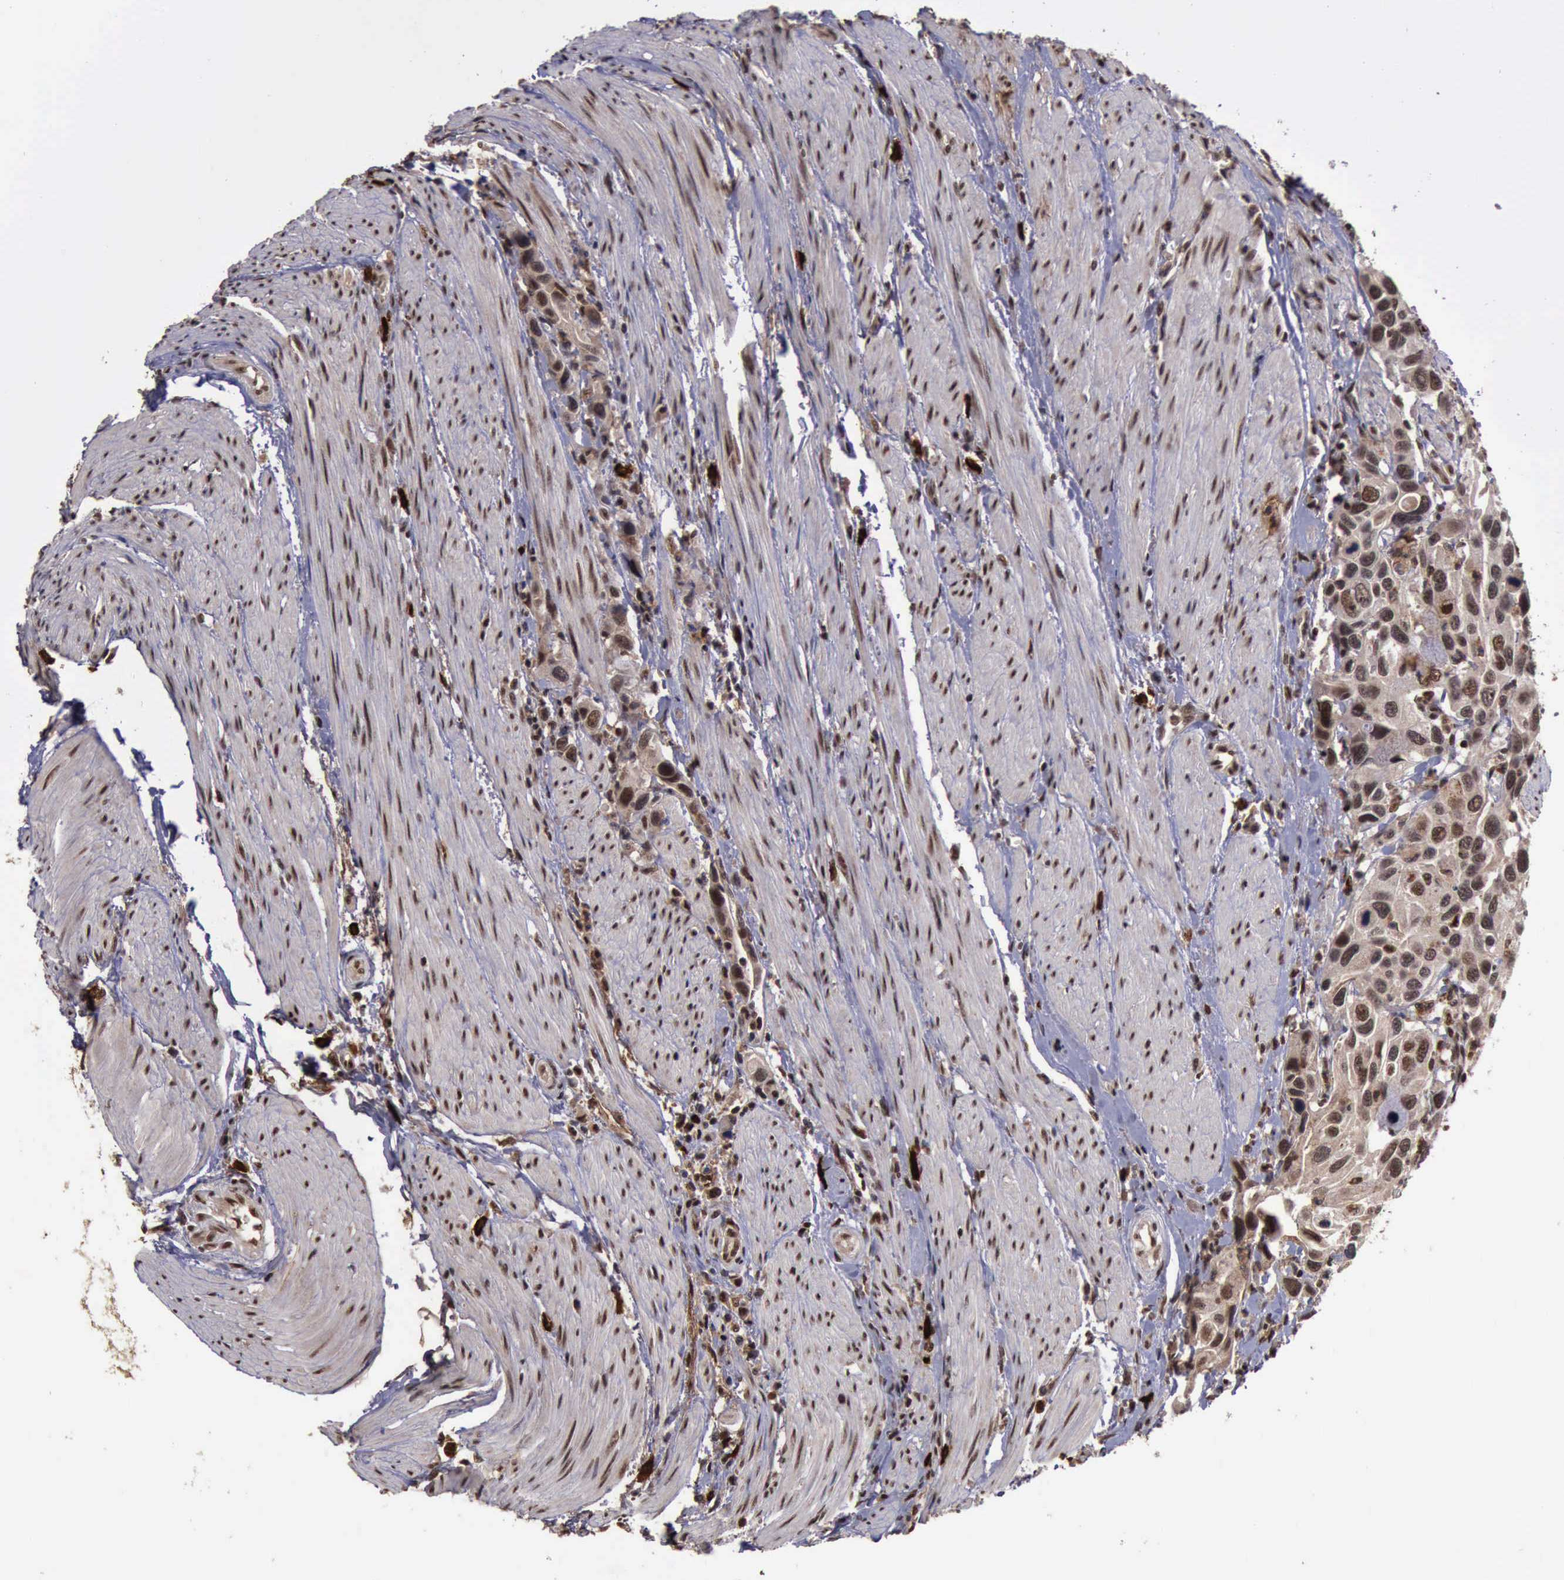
{"staining": {"intensity": "strong", "quantity": ">75%", "location": "cytoplasmic/membranous,nuclear"}, "tissue": "urothelial cancer", "cell_type": "Tumor cells", "image_type": "cancer", "snomed": [{"axis": "morphology", "description": "Urothelial carcinoma, High grade"}, {"axis": "topography", "description": "Urinary bladder"}], "caption": "Human high-grade urothelial carcinoma stained with a protein marker exhibits strong staining in tumor cells.", "gene": "TRMT2A", "patient": {"sex": "male", "age": 66}}